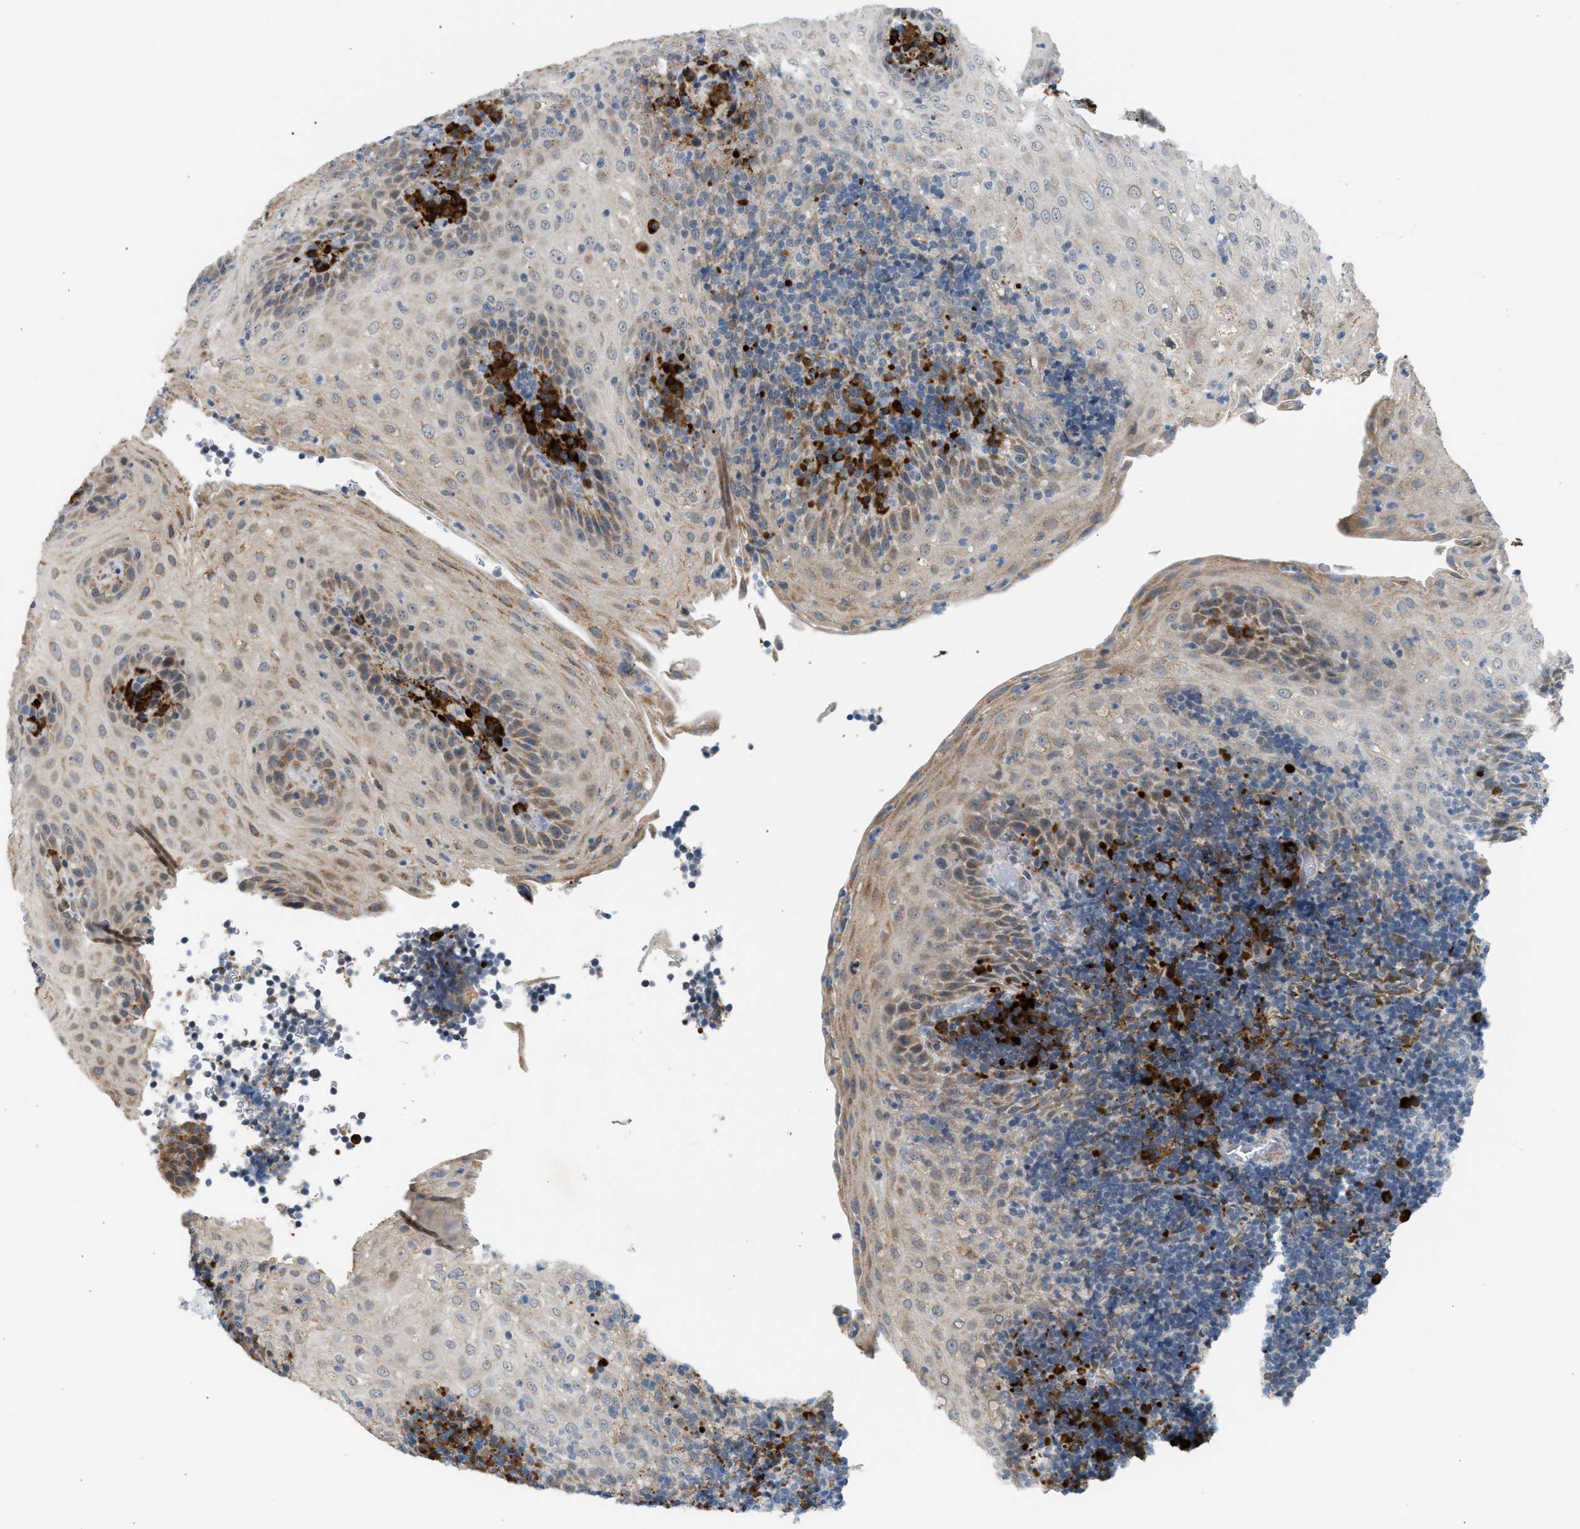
{"staining": {"intensity": "strong", "quantity": "<25%", "location": "cytoplasmic/membranous"}, "tissue": "tonsil", "cell_type": "Germinal center cells", "image_type": "normal", "snomed": [{"axis": "morphology", "description": "Normal tissue, NOS"}, {"axis": "topography", "description": "Tonsil"}], "caption": "Germinal center cells display medium levels of strong cytoplasmic/membranous expression in about <25% of cells in unremarkable human tonsil. (DAB = brown stain, brightfield microscopy at high magnification).", "gene": "KCNC2", "patient": {"sex": "male", "age": 37}}